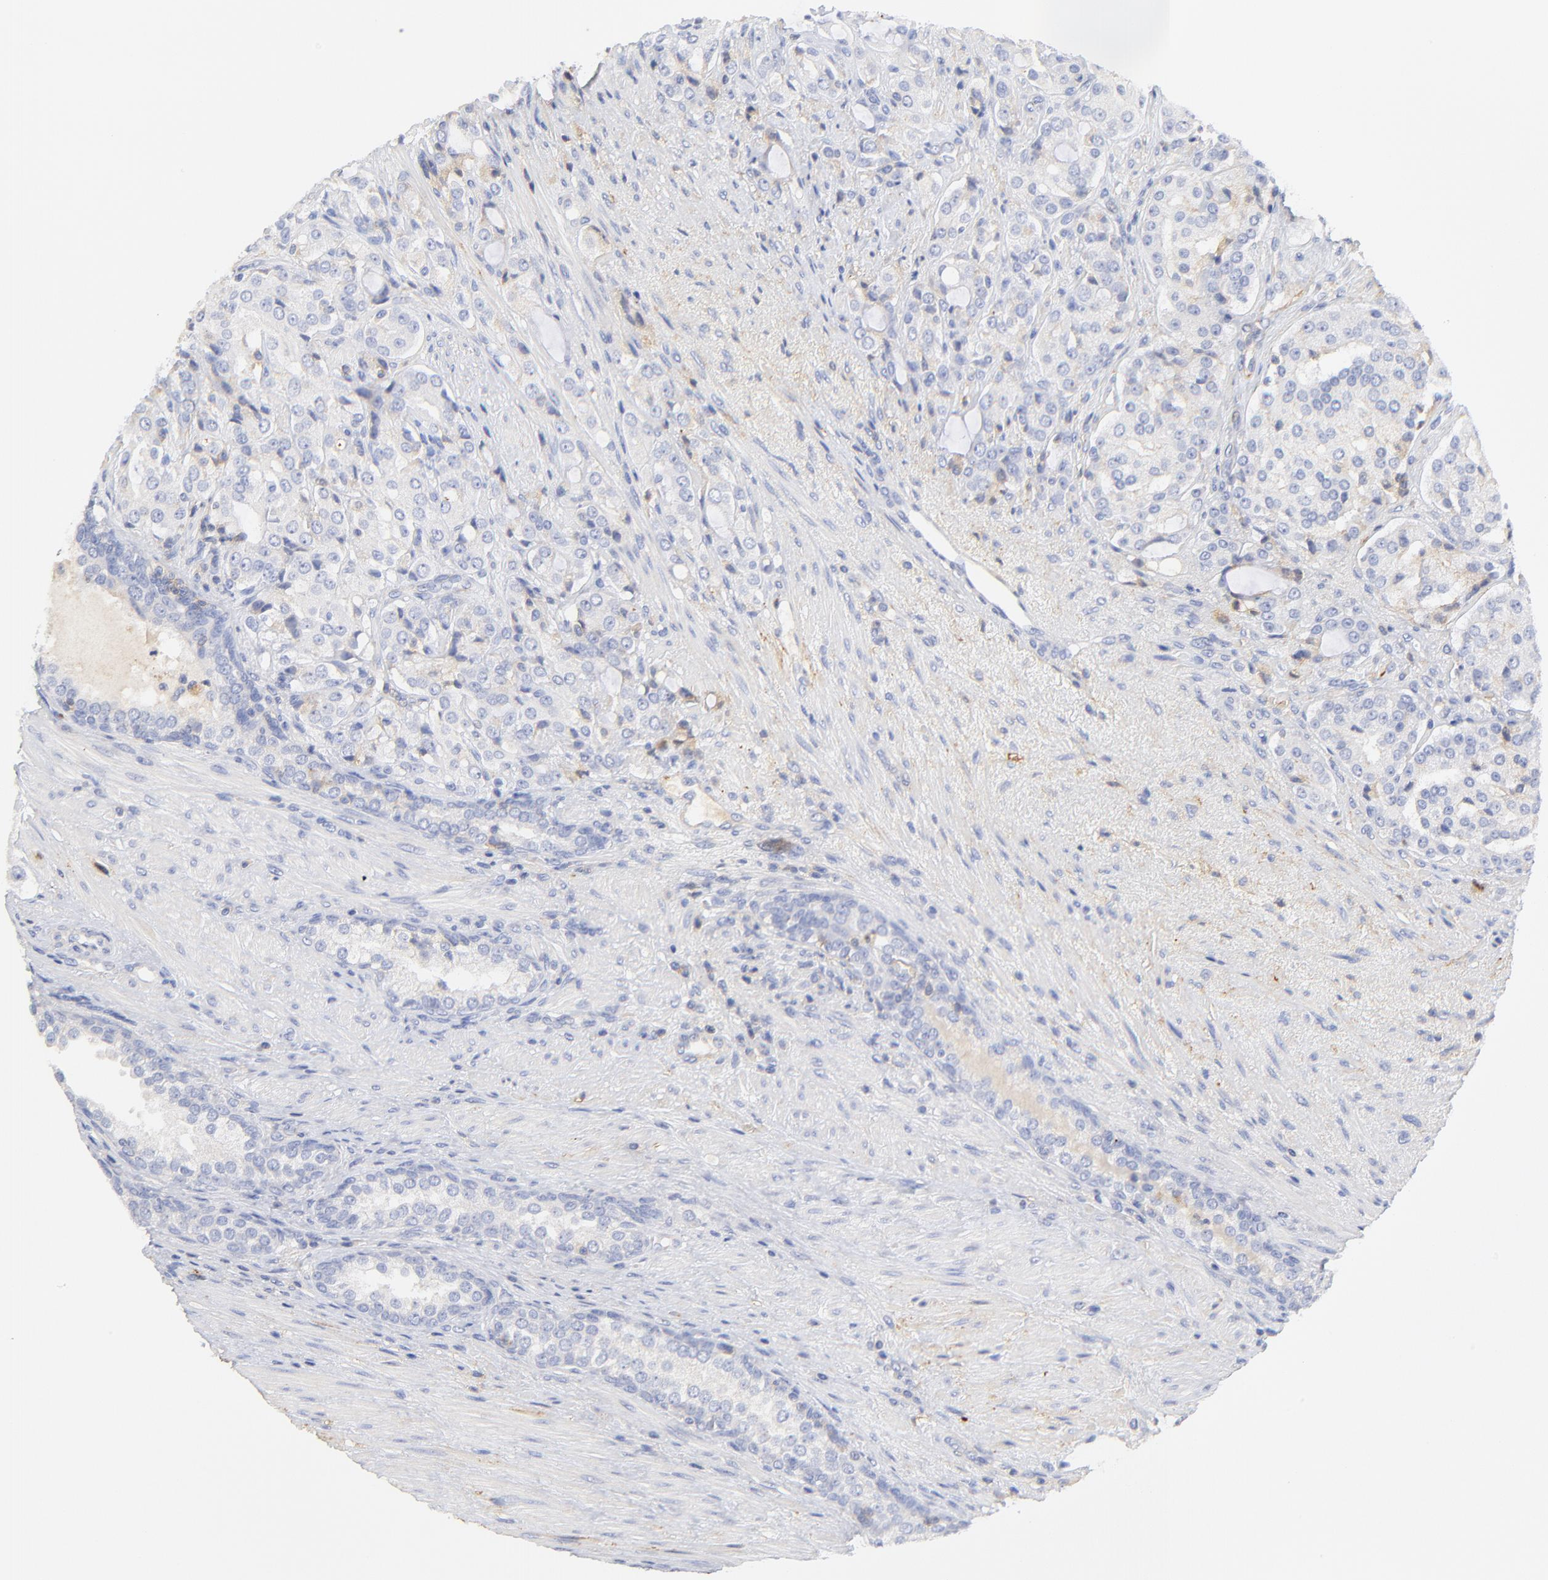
{"staining": {"intensity": "weak", "quantity": "<25%", "location": "cytoplasmic/membranous"}, "tissue": "prostate cancer", "cell_type": "Tumor cells", "image_type": "cancer", "snomed": [{"axis": "morphology", "description": "Adenocarcinoma, High grade"}, {"axis": "topography", "description": "Prostate"}], "caption": "Immunohistochemistry (IHC) of prostate adenocarcinoma (high-grade) reveals no expression in tumor cells. (Stains: DAB immunohistochemistry with hematoxylin counter stain, Microscopy: brightfield microscopy at high magnification).", "gene": "MDGA2", "patient": {"sex": "male", "age": 72}}